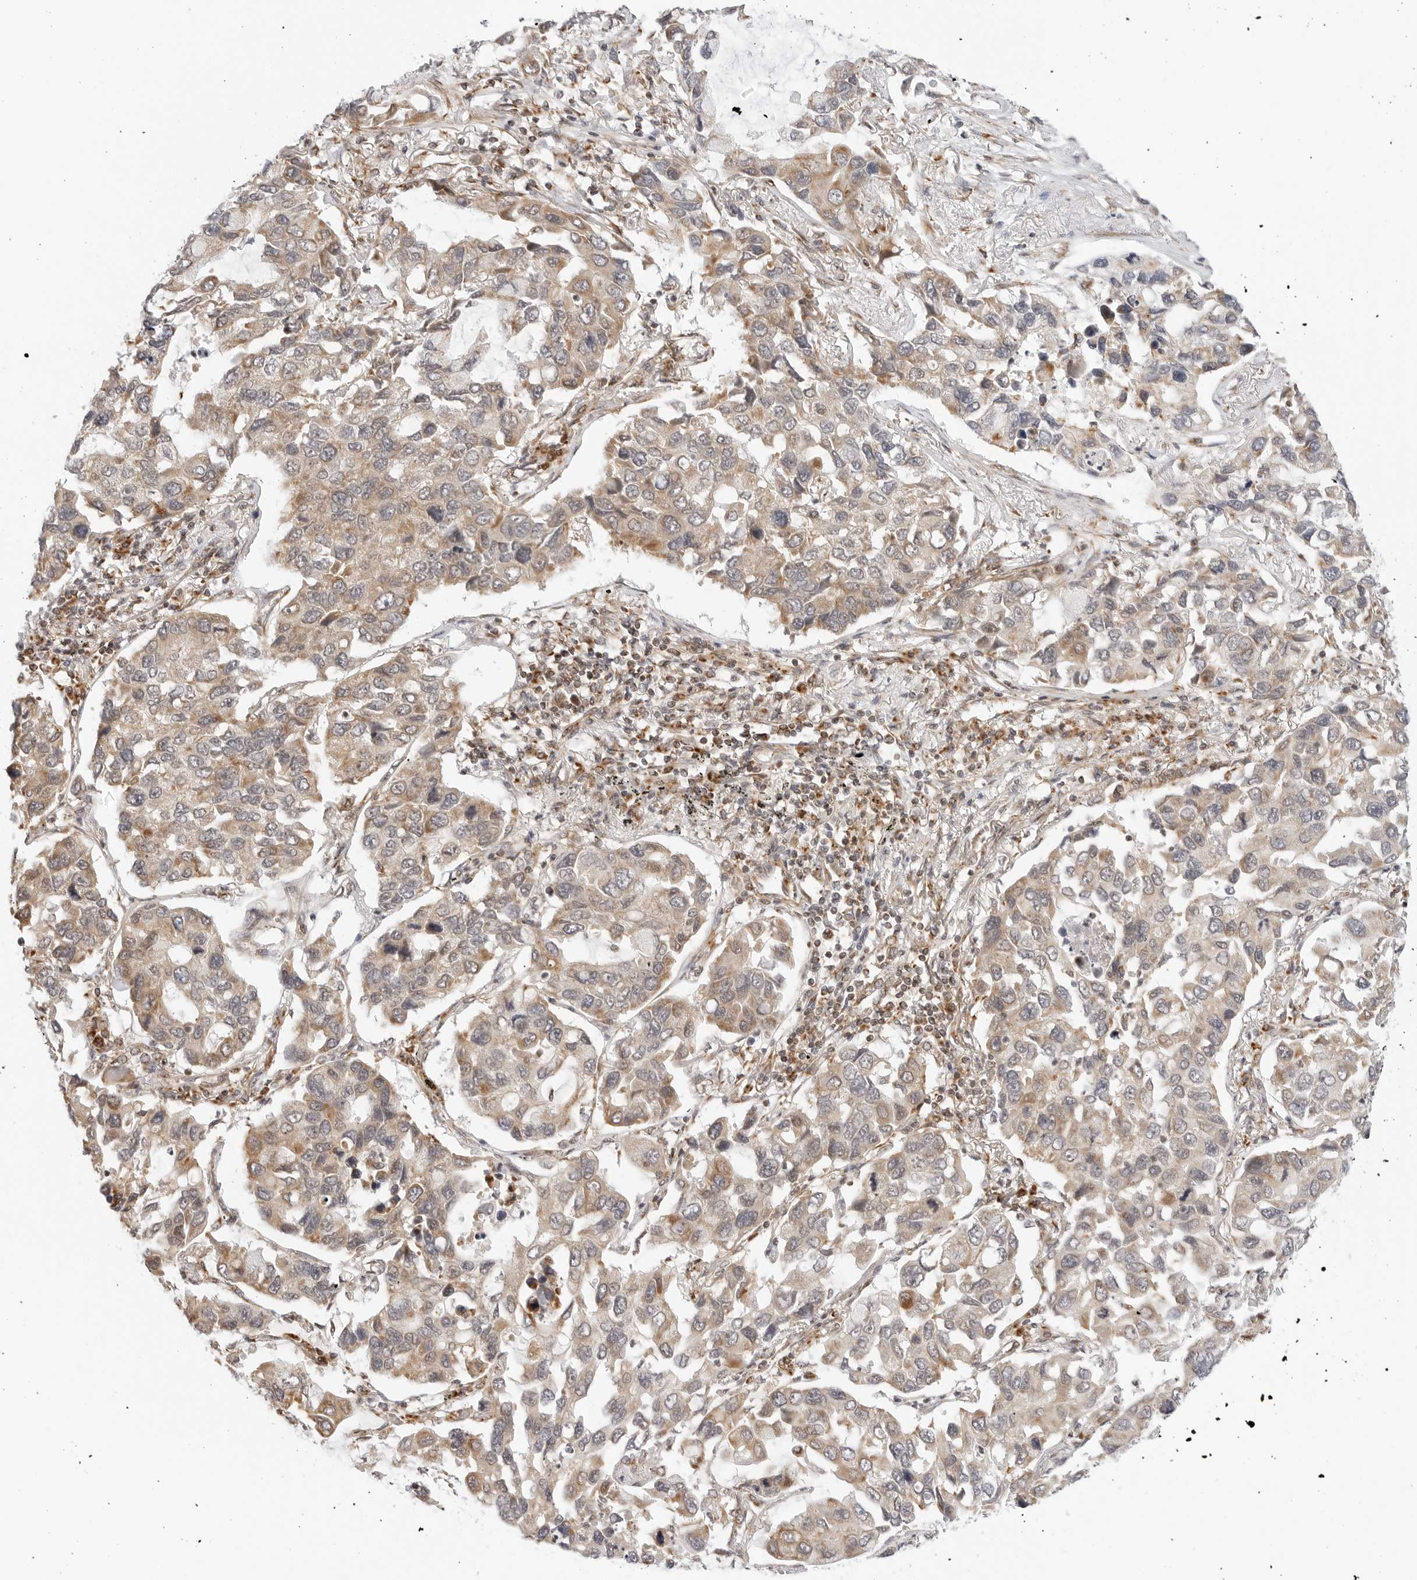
{"staining": {"intensity": "moderate", "quantity": ">75%", "location": "cytoplasmic/membranous"}, "tissue": "lung cancer", "cell_type": "Tumor cells", "image_type": "cancer", "snomed": [{"axis": "morphology", "description": "Adenocarcinoma, NOS"}, {"axis": "topography", "description": "Lung"}], "caption": "Human adenocarcinoma (lung) stained with a protein marker reveals moderate staining in tumor cells.", "gene": "POLR3GL", "patient": {"sex": "male", "age": 64}}